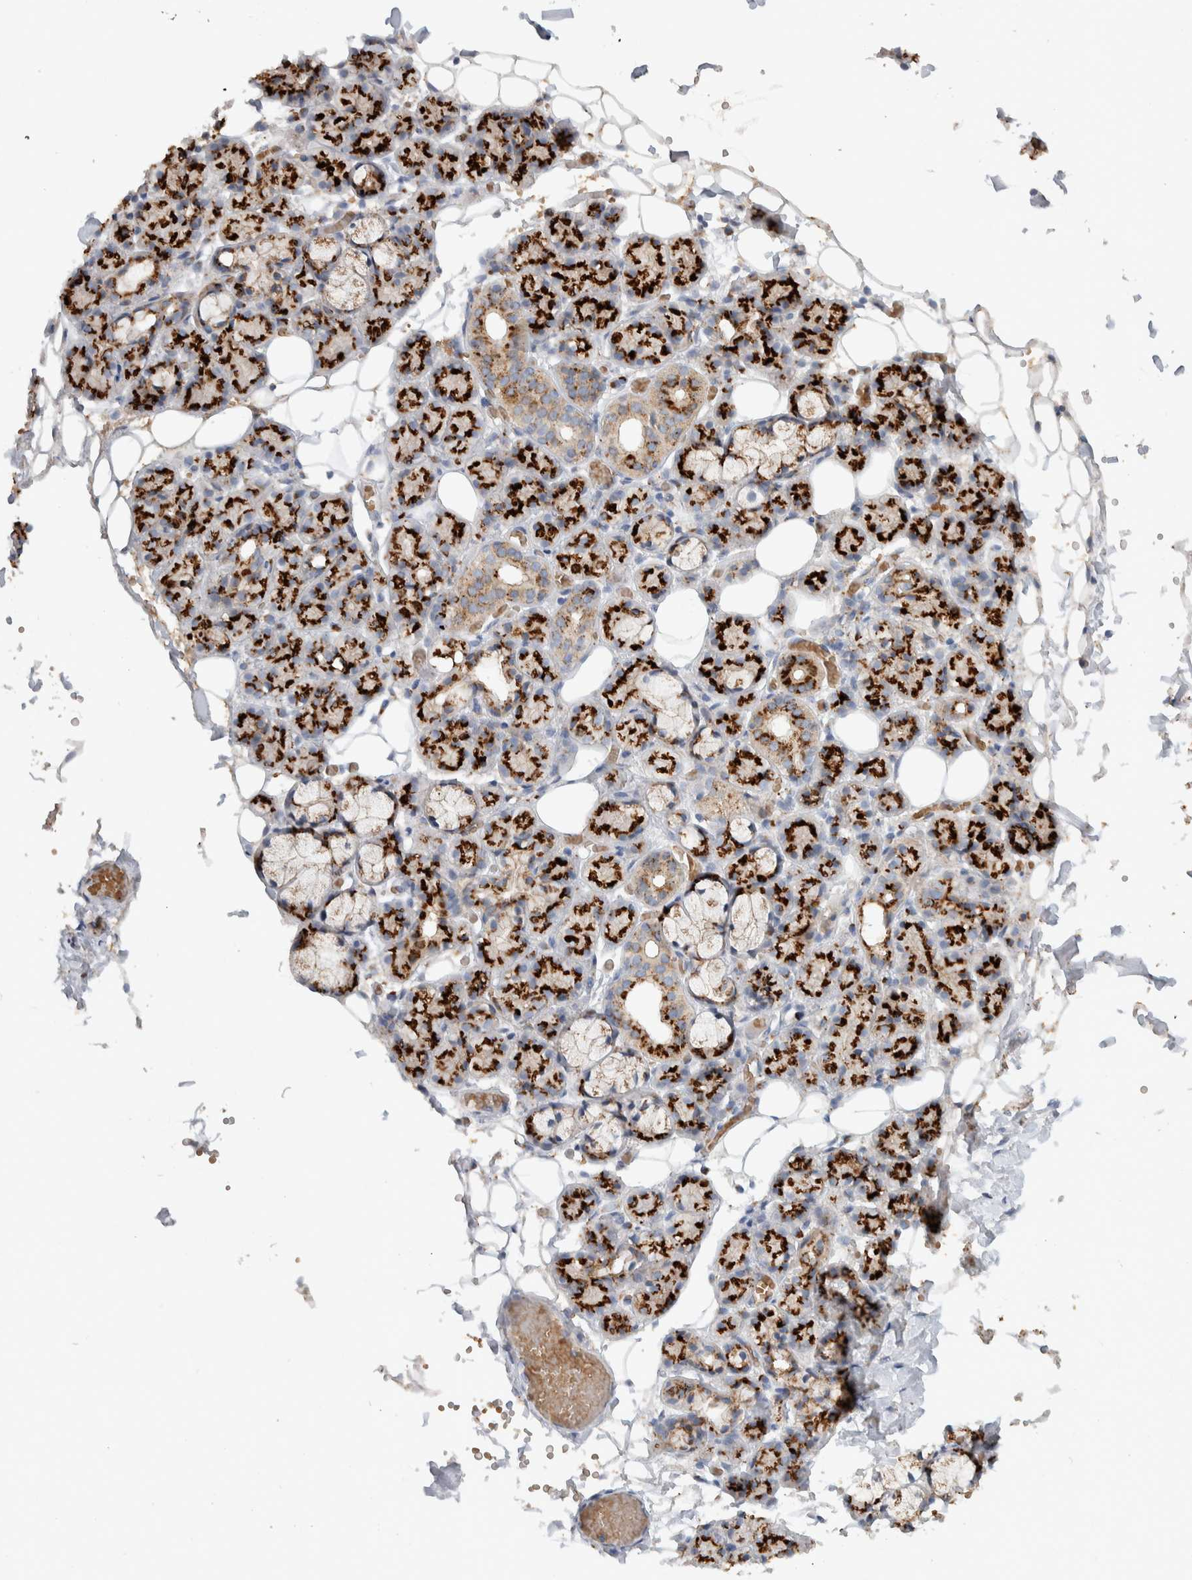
{"staining": {"intensity": "strong", "quantity": ">75%", "location": "cytoplasmic/membranous"}, "tissue": "salivary gland", "cell_type": "Glandular cells", "image_type": "normal", "snomed": [{"axis": "morphology", "description": "Normal tissue, NOS"}, {"axis": "topography", "description": "Salivary gland"}], "caption": "High-power microscopy captured an immunohistochemistry (IHC) histopathology image of normal salivary gland, revealing strong cytoplasmic/membranous staining in approximately >75% of glandular cells.", "gene": "SLC38A10", "patient": {"sex": "male", "age": 63}}